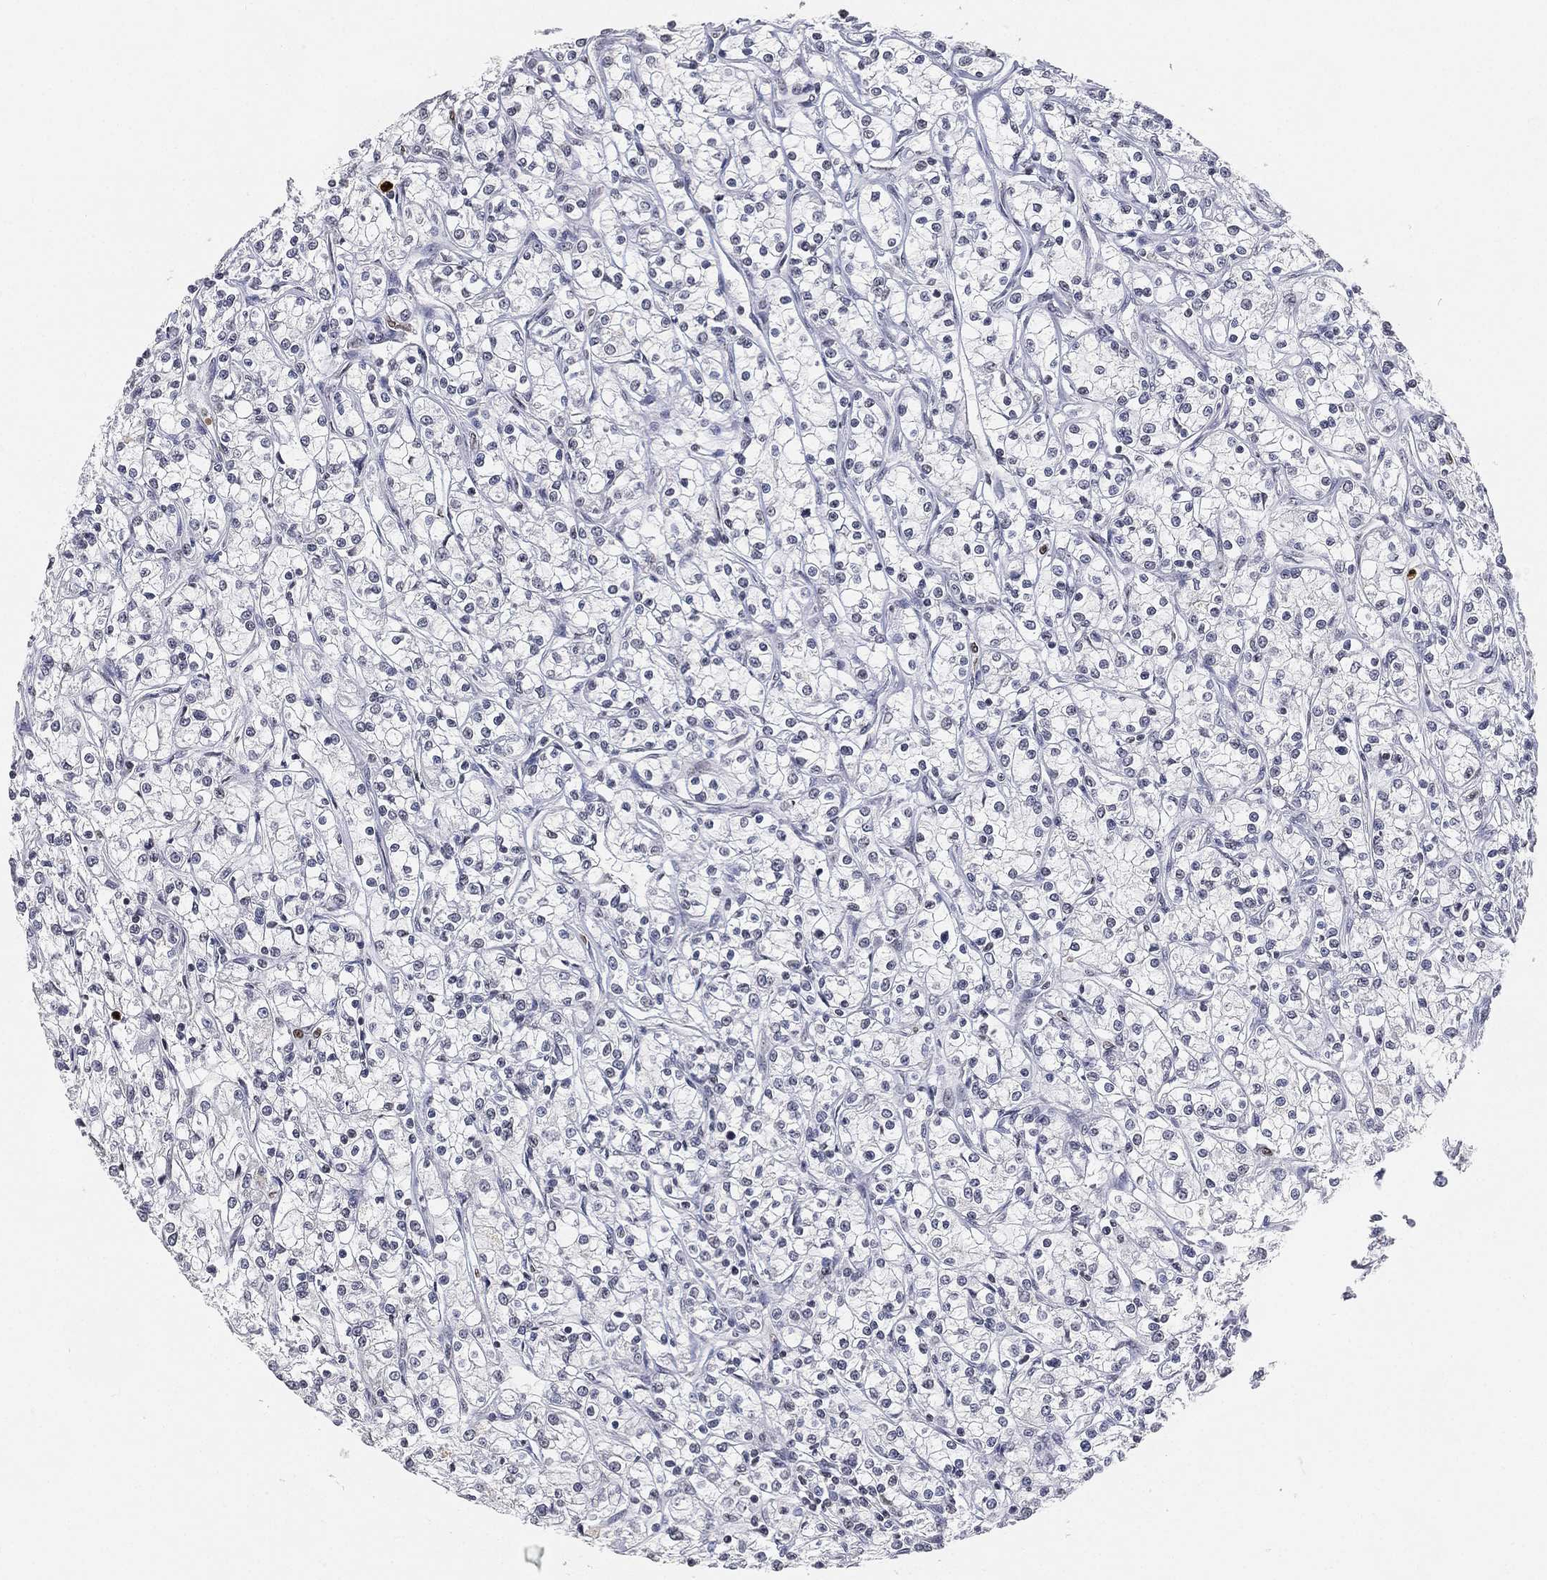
{"staining": {"intensity": "negative", "quantity": "none", "location": "none"}, "tissue": "renal cancer", "cell_type": "Tumor cells", "image_type": "cancer", "snomed": [{"axis": "morphology", "description": "Adenocarcinoma, NOS"}, {"axis": "topography", "description": "Kidney"}], "caption": "This histopathology image is of renal adenocarcinoma stained with immunohistochemistry to label a protein in brown with the nuclei are counter-stained blue. There is no positivity in tumor cells. (DAB (3,3'-diaminobenzidine) immunohistochemistry, high magnification).", "gene": "ARG1", "patient": {"sex": "female", "age": 59}}